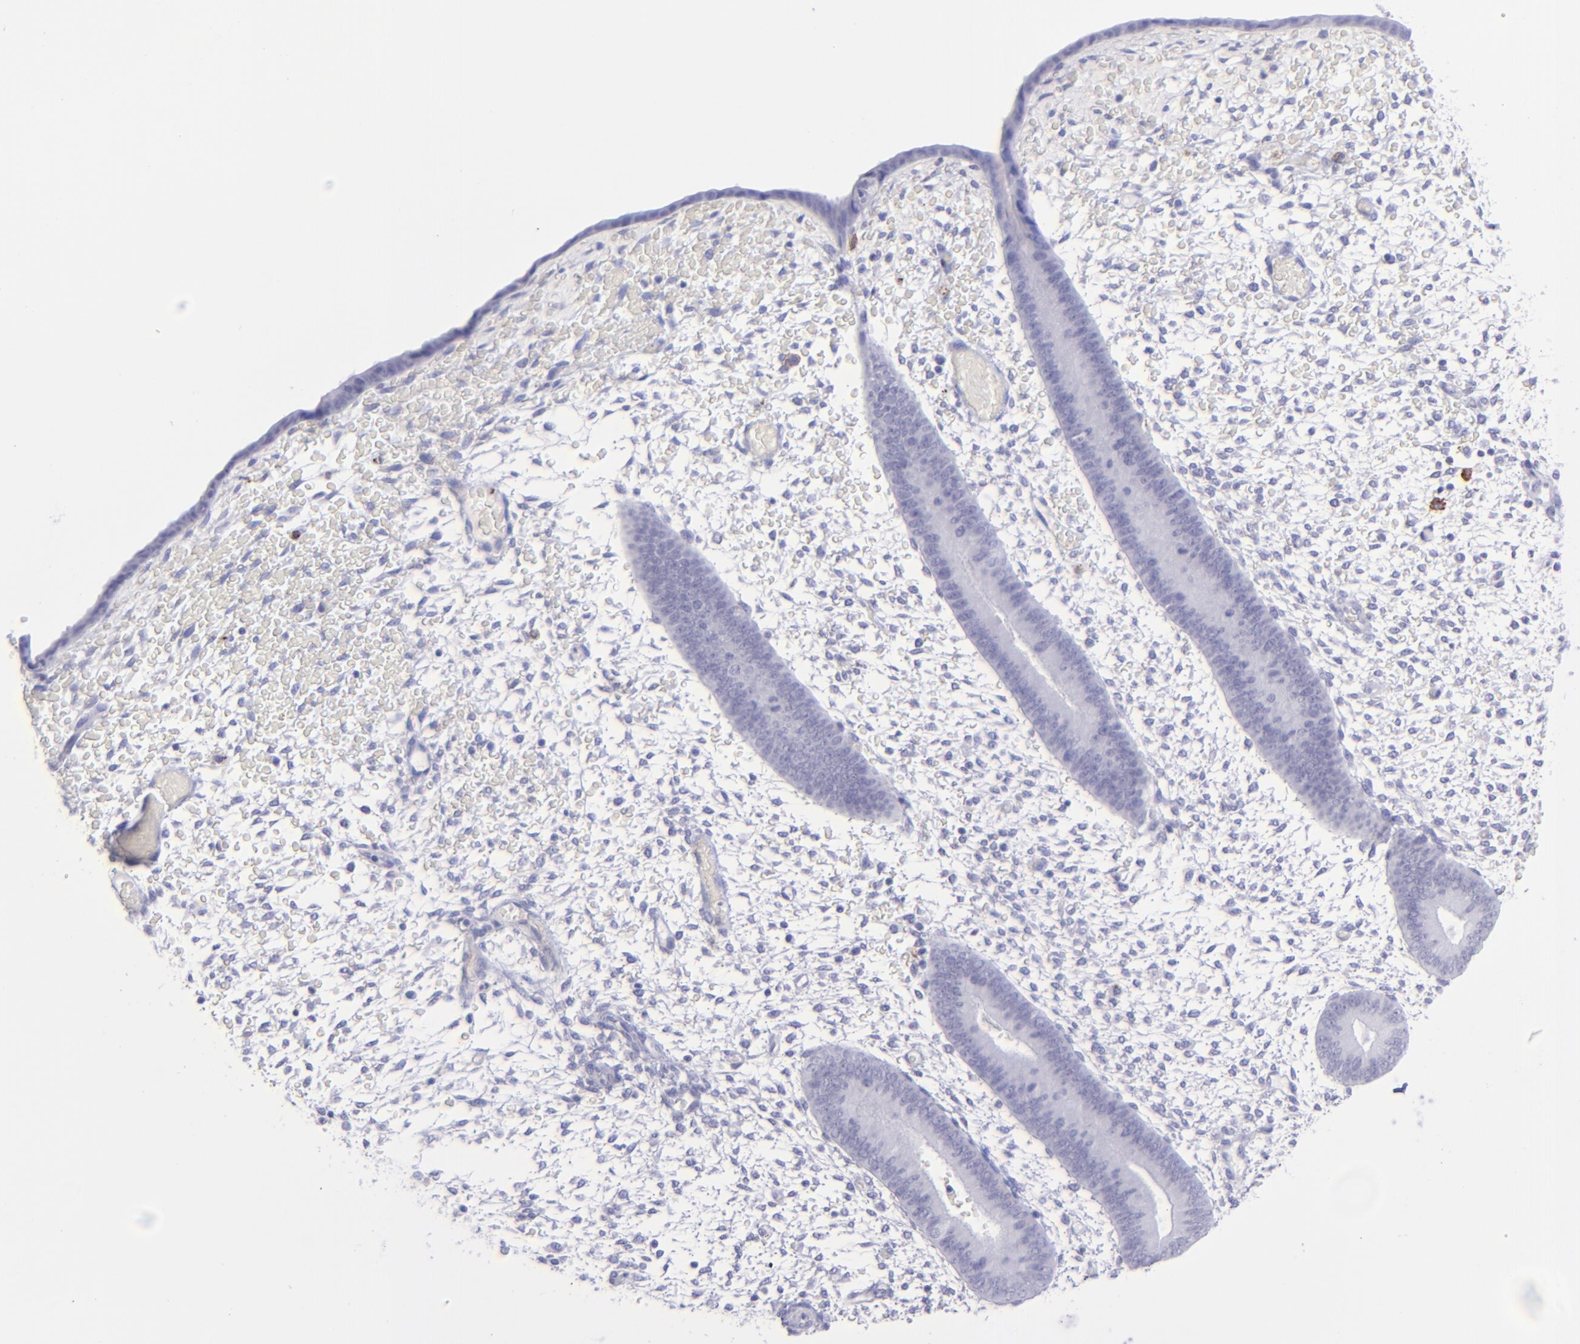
{"staining": {"intensity": "negative", "quantity": "none", "location": "none"}, "tissue": "endometrium", "cell_type": "Cells in endometrial stroma", "image_type": "normal", "snomed": [{"axis": "morphology", "description": "Normal tissue, NOS"}, {"axis": "topography", "description": "Endometrium"}], "caption": "IHC micrograph of normal endometrium: endometrium stained with DAB displays no significant protein staining in cells in endometrial stroma.", "gene": "SELPLG", "patient": {"sex": "female", "age": 42}}